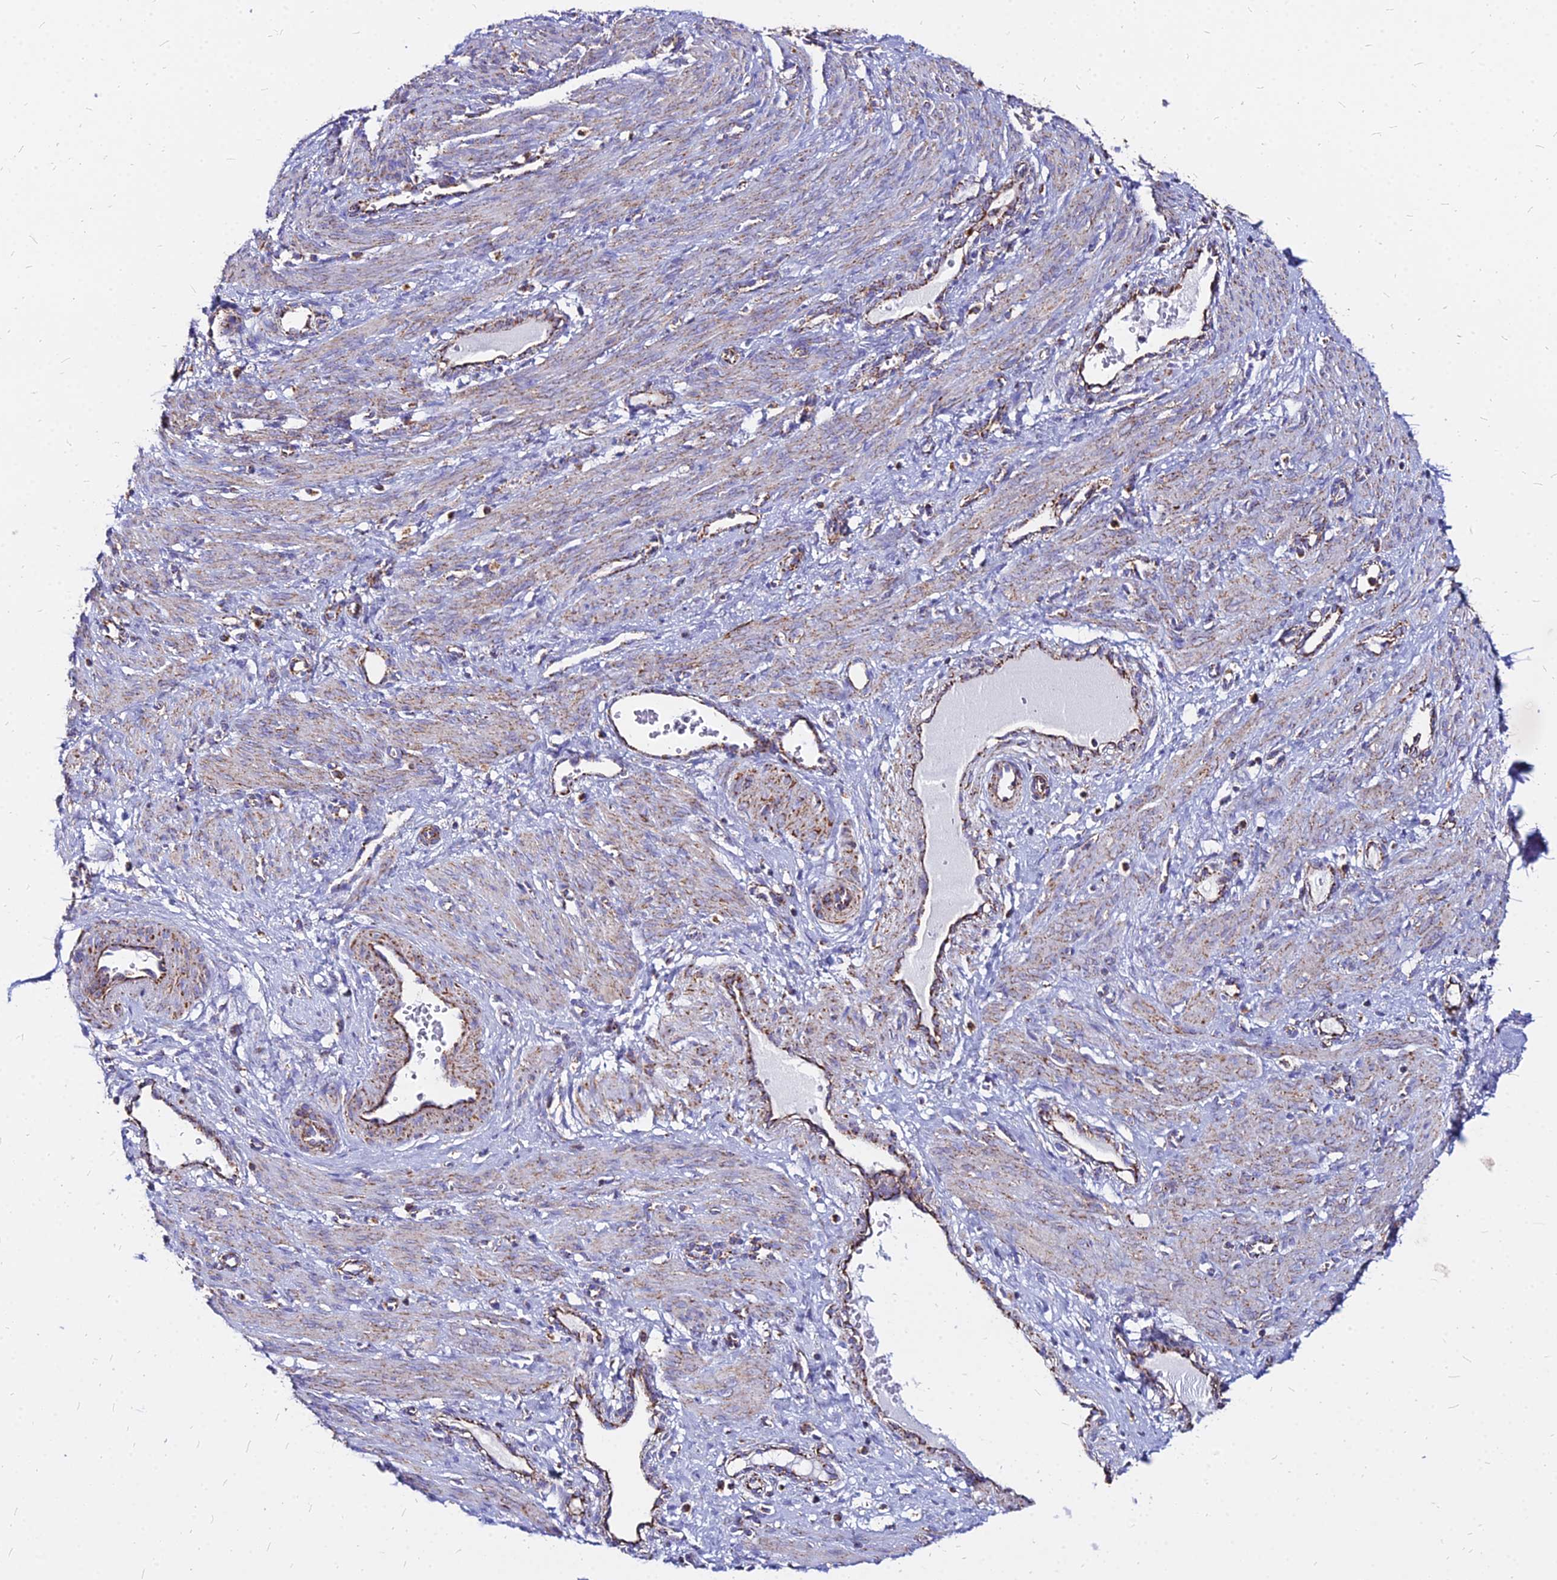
{"staining": {"intensity": "weak", "quantity": "25%-75%", "location": "cytoplasmic/membranous"}, "tissue": "smooth muscle", "cell_type": "Smooth muscle cells", "image_type": "normal", "snomed": [{"axis": "morphology", "description": "Normal tissue, NOS"}, {"axis": "topography", "description": "Endometrium"}], "caption": "Immunohistochemical staining of unremarkable human smooth muscle displays low levels of weak cytoplasmic/membranous expression in about 25%-75% of smooth muscle cells.", "gene": "DLD", "patient": {"sex": "female", "age": 33}}